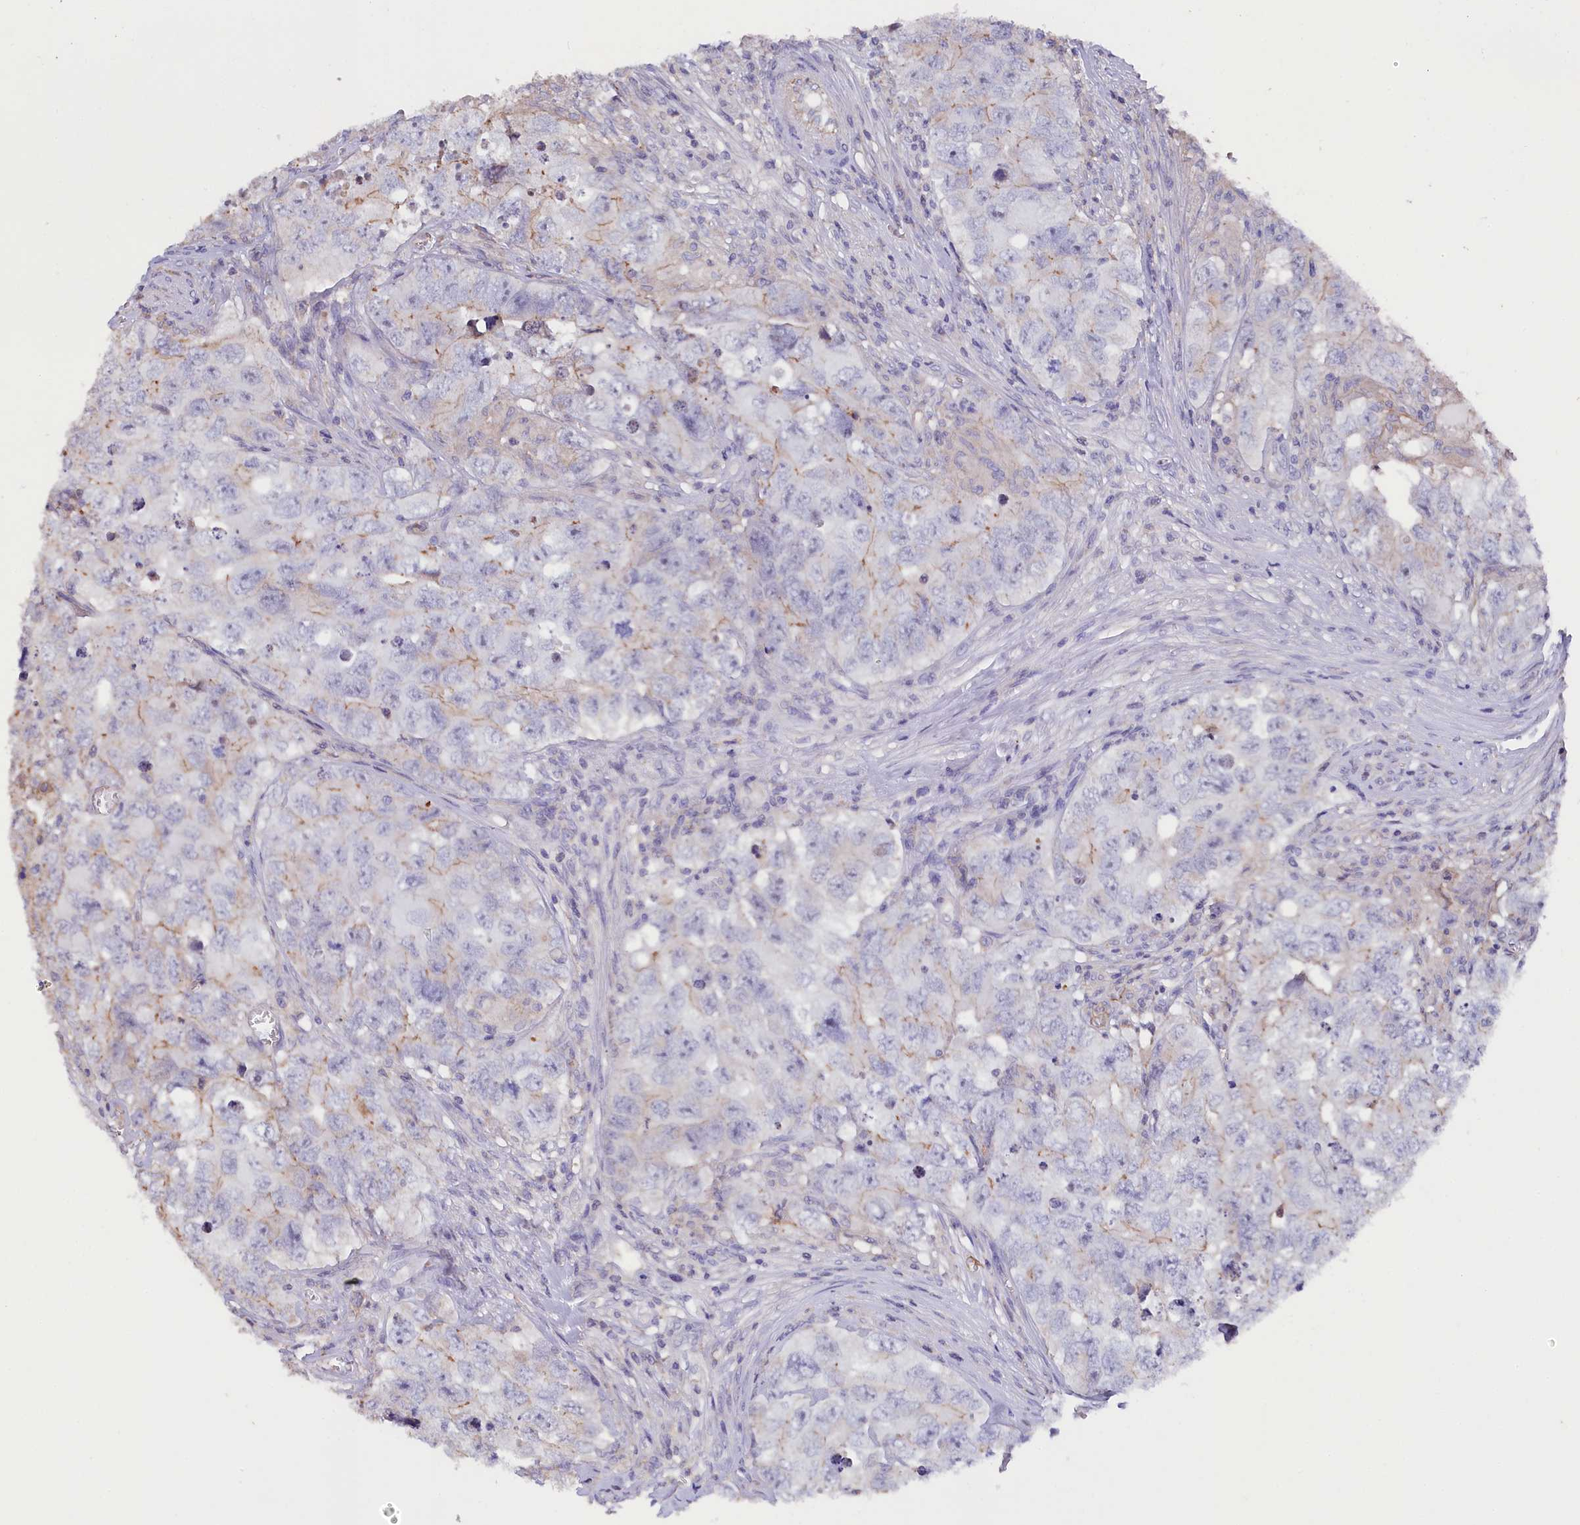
{"staining": {"intensity": "weak", "quantity": "<25%", "location": "cytoplasmic/membranous"}, "tissue": "testis cancer", "cell_type": "Tumor cells", "image_type": "cancer", "snomed": [{"axis": "morphology", "description": "Seminoma, NOS"}, {"axis": "morphology", "description": "Carcinoma, Embryonal, NOS"}, {"axis": "topography", "description": "Testis"}], "caption": "Tumor cells are negative for brown protein staining in embryonal carcinoma (testis).", "gene": "RPUSD3", "patient": {"sex": "male", "age": 43}}